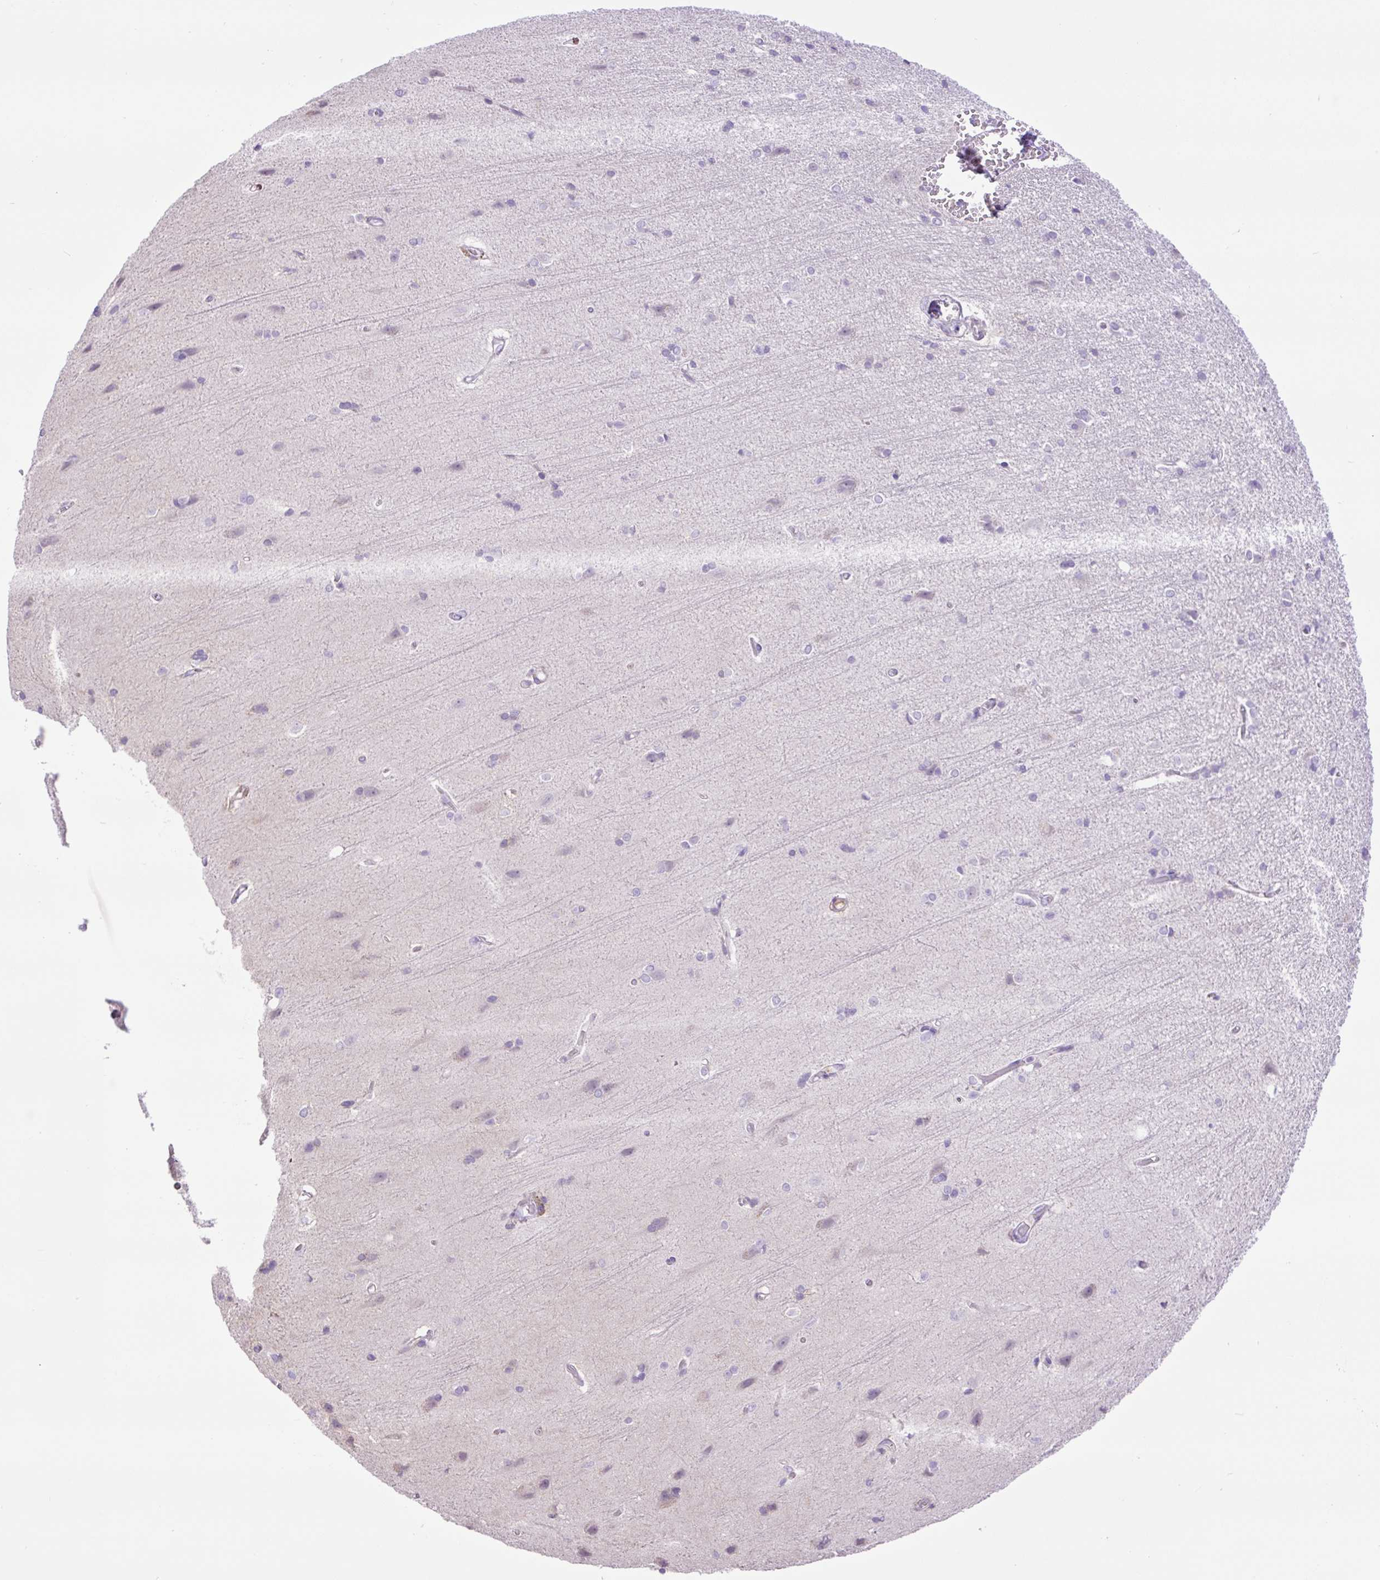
{"staining": {"intensity": "negative", "quantity": "none", "location": "none"}, "tissue": "cerebral cortex", "cell_type": "Endothelial cells", "image_type": "normal", "snomed": [{"axis": "morphology", "description": "Normal tissue, NOS"}, {"axis": "topography", "description": "Cerebral cortex"}], "caption": "This is an IHC histopathology image of normal cerebral cortex. There is no staining in endothelial cells.", "gene": "MFSD3", "patient": {"sex": "male", "age": 37}}